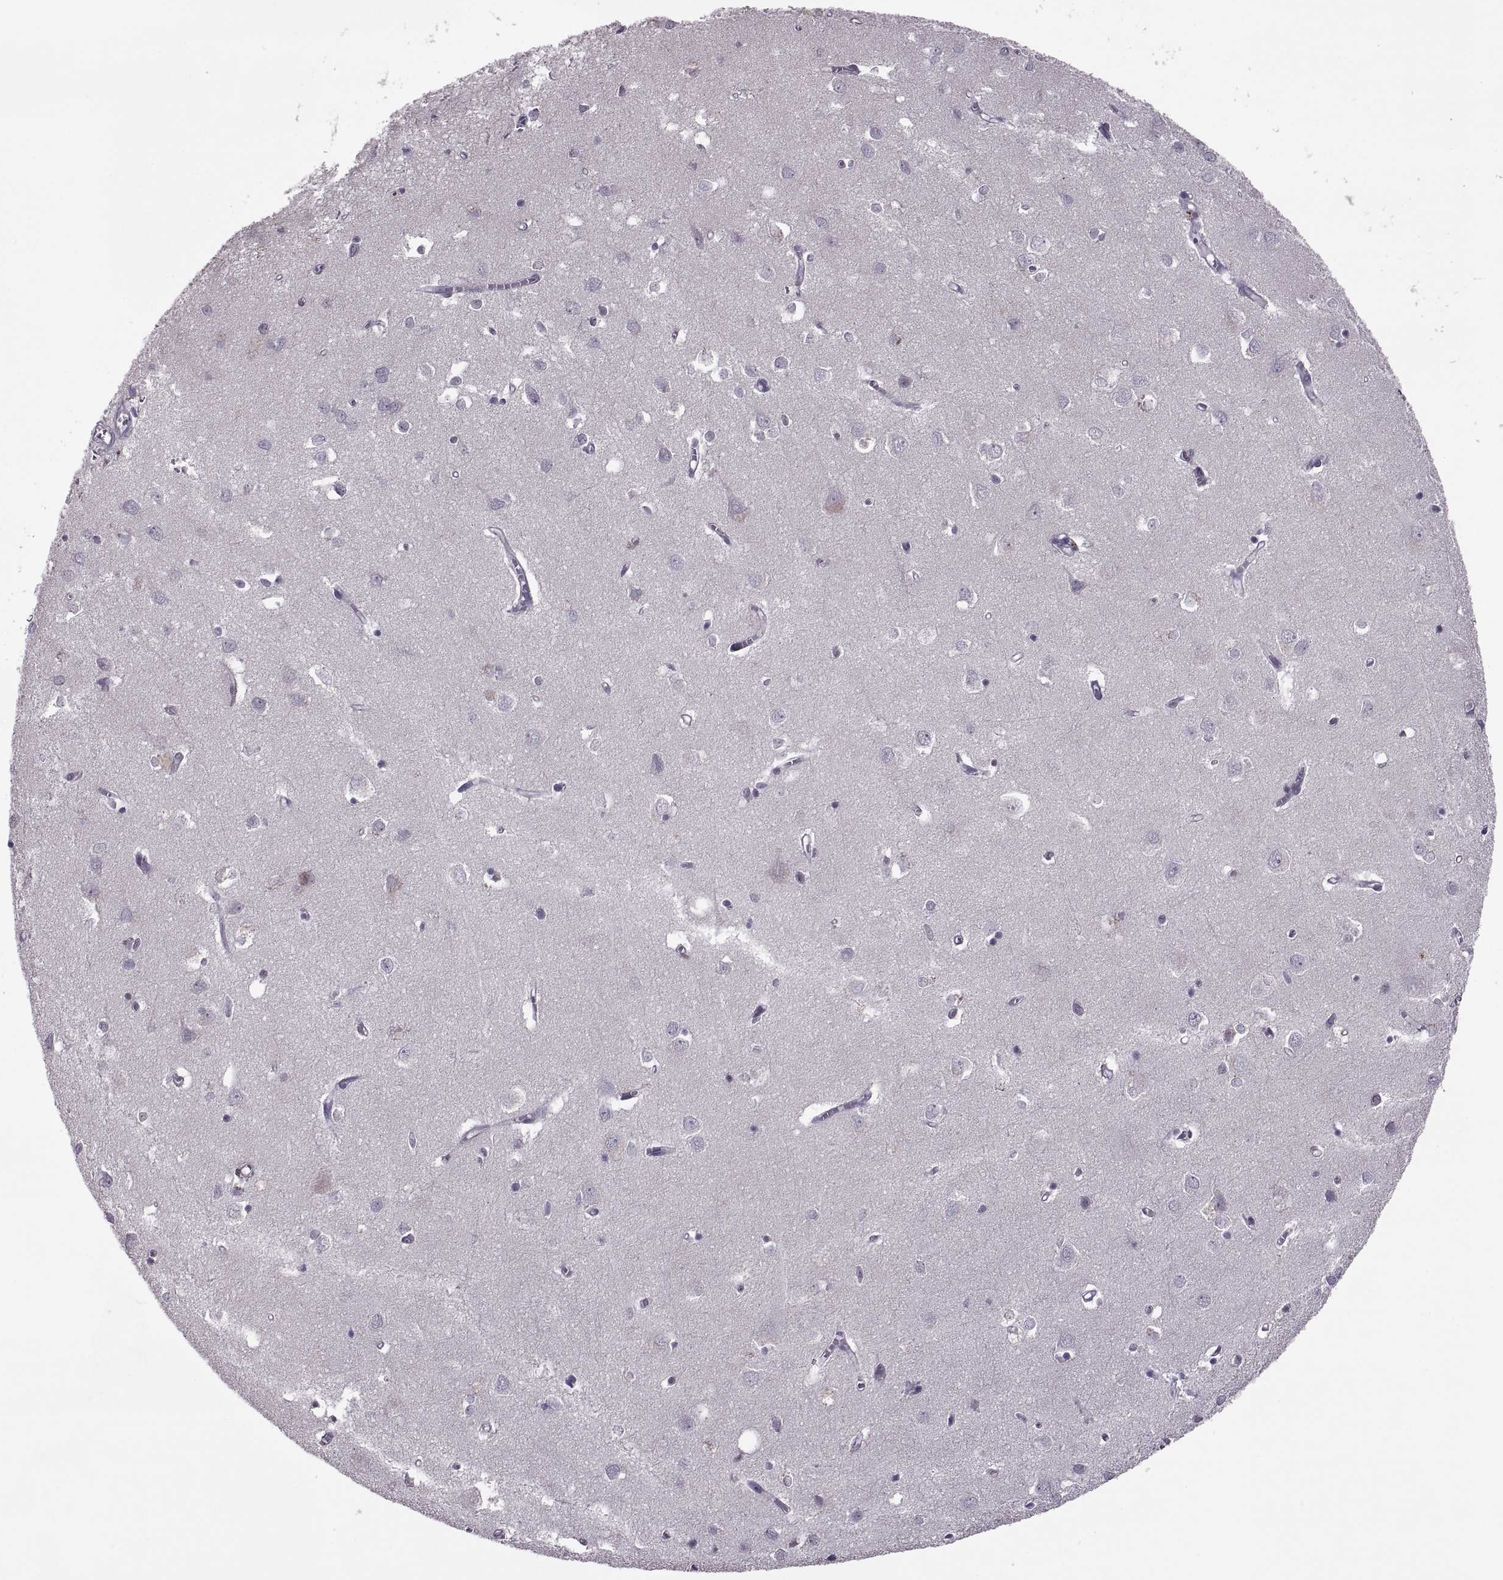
{"staining": {"intensity": "negative", "quantity": "none", "location": "none"}, "tissue": "cerebral cortex", "cell_type": "Endothelial cells", "image_type": "normal", "snomed": [{"axis": "morphology", "description": "Normal tissue, NOS"}, {"axis": "topography", "description": "Cerebral cortex"}], "caption": "Endothelial cells are negative for brown protein staining in benign cerebral cortex. (DAB IHC, high magnification).", "gene": "OTP", "patient": {"sex": "male", "age": 70}}